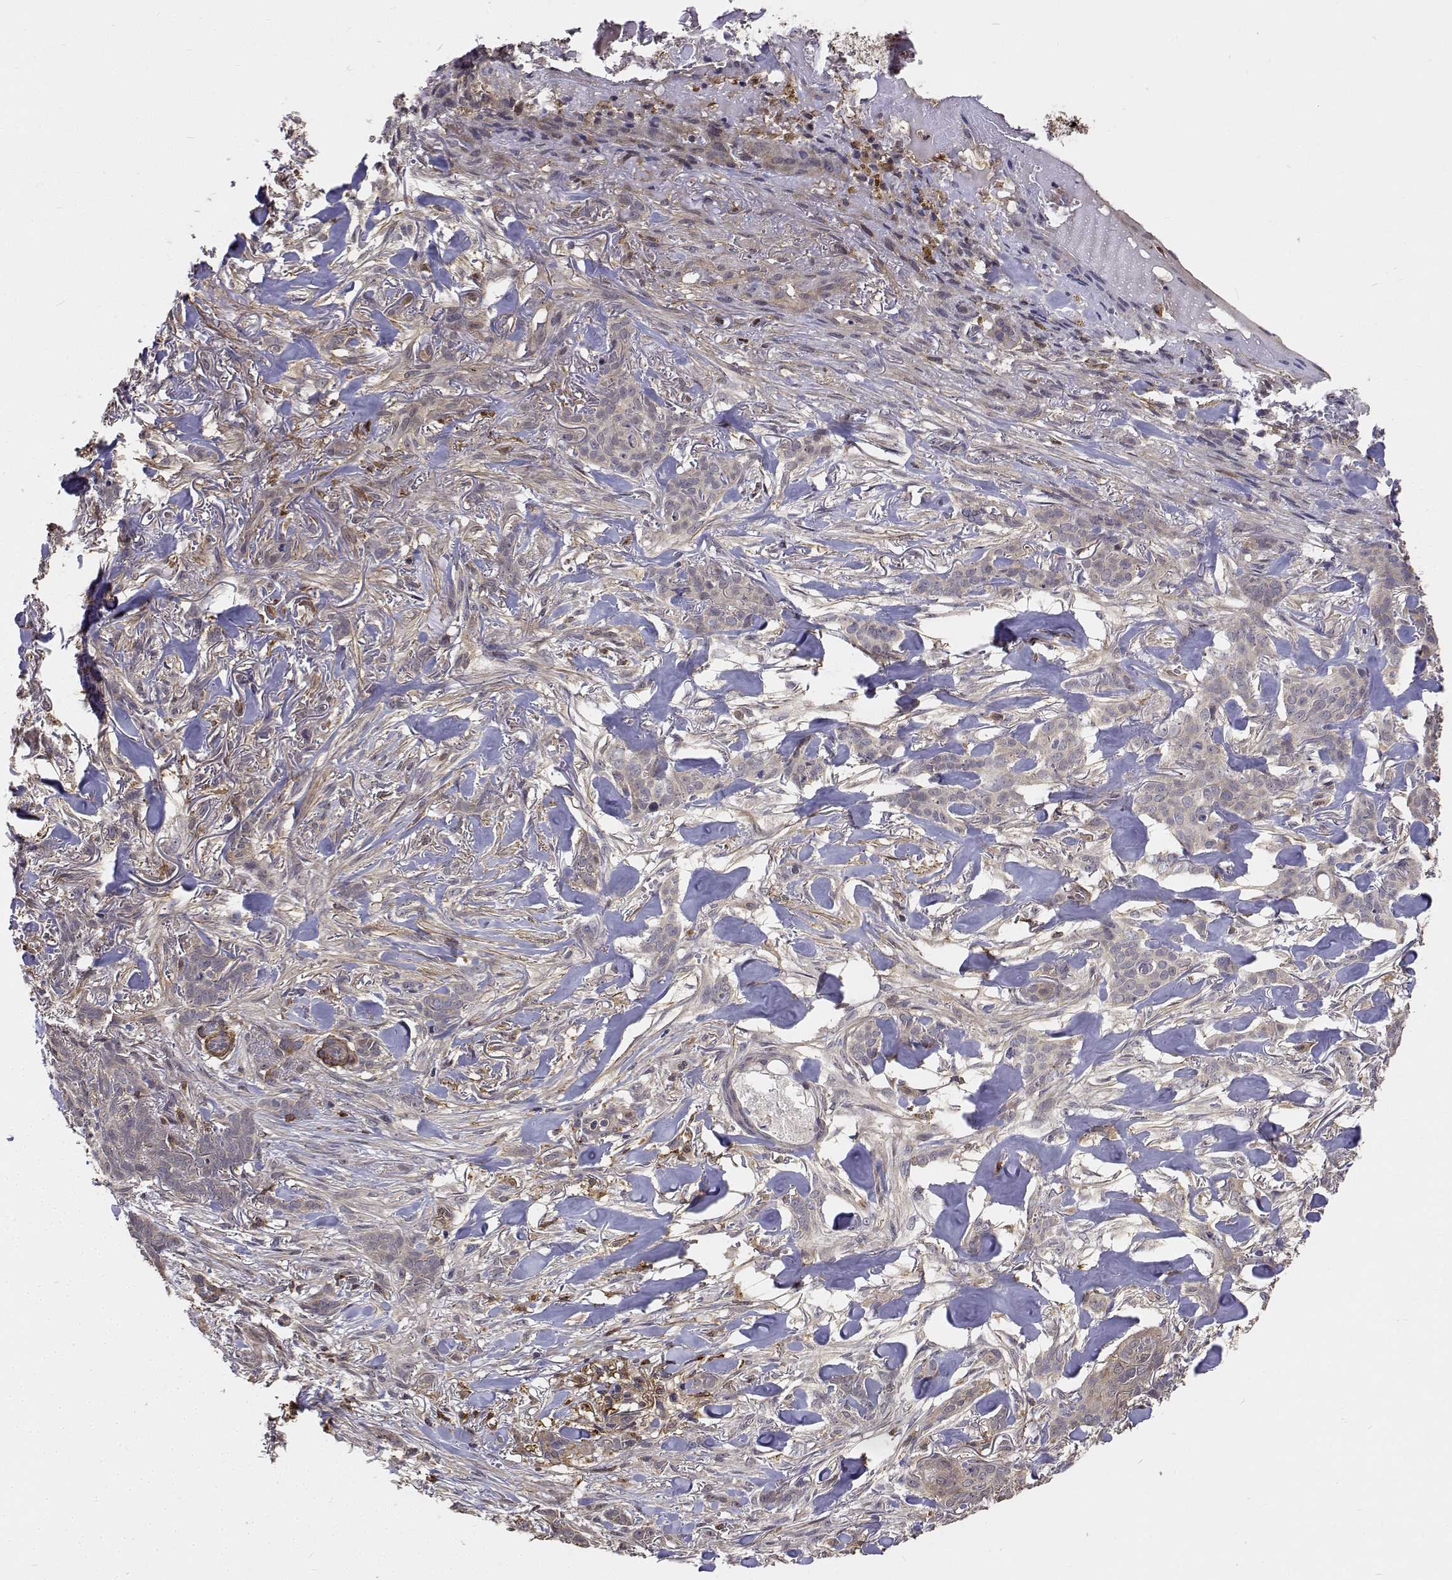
{"staining": {"intensity": "negative", "quantity": "none", "location": "none"}, "tissue": "skin cancer", "cell_type": "Tumor cells", "image_type": "cancer", "snomed": [{"axis": "morphology", "description": "Basal cell carcinoma"}, {"axis": "topography", "description": "Skin"}], "caption": "This photomicrograph is of basal cell carcinoma (skin) stained with immunohistochemistry (IHC) to label a protein in brown with the nuclei are counter-stained blue. There is no positivity in tumor cells. (DAB immunohistochemistry with hematoxylin counter stain).", "gene": "PCID2", "patient": {"sex": "female", "age": 61}}